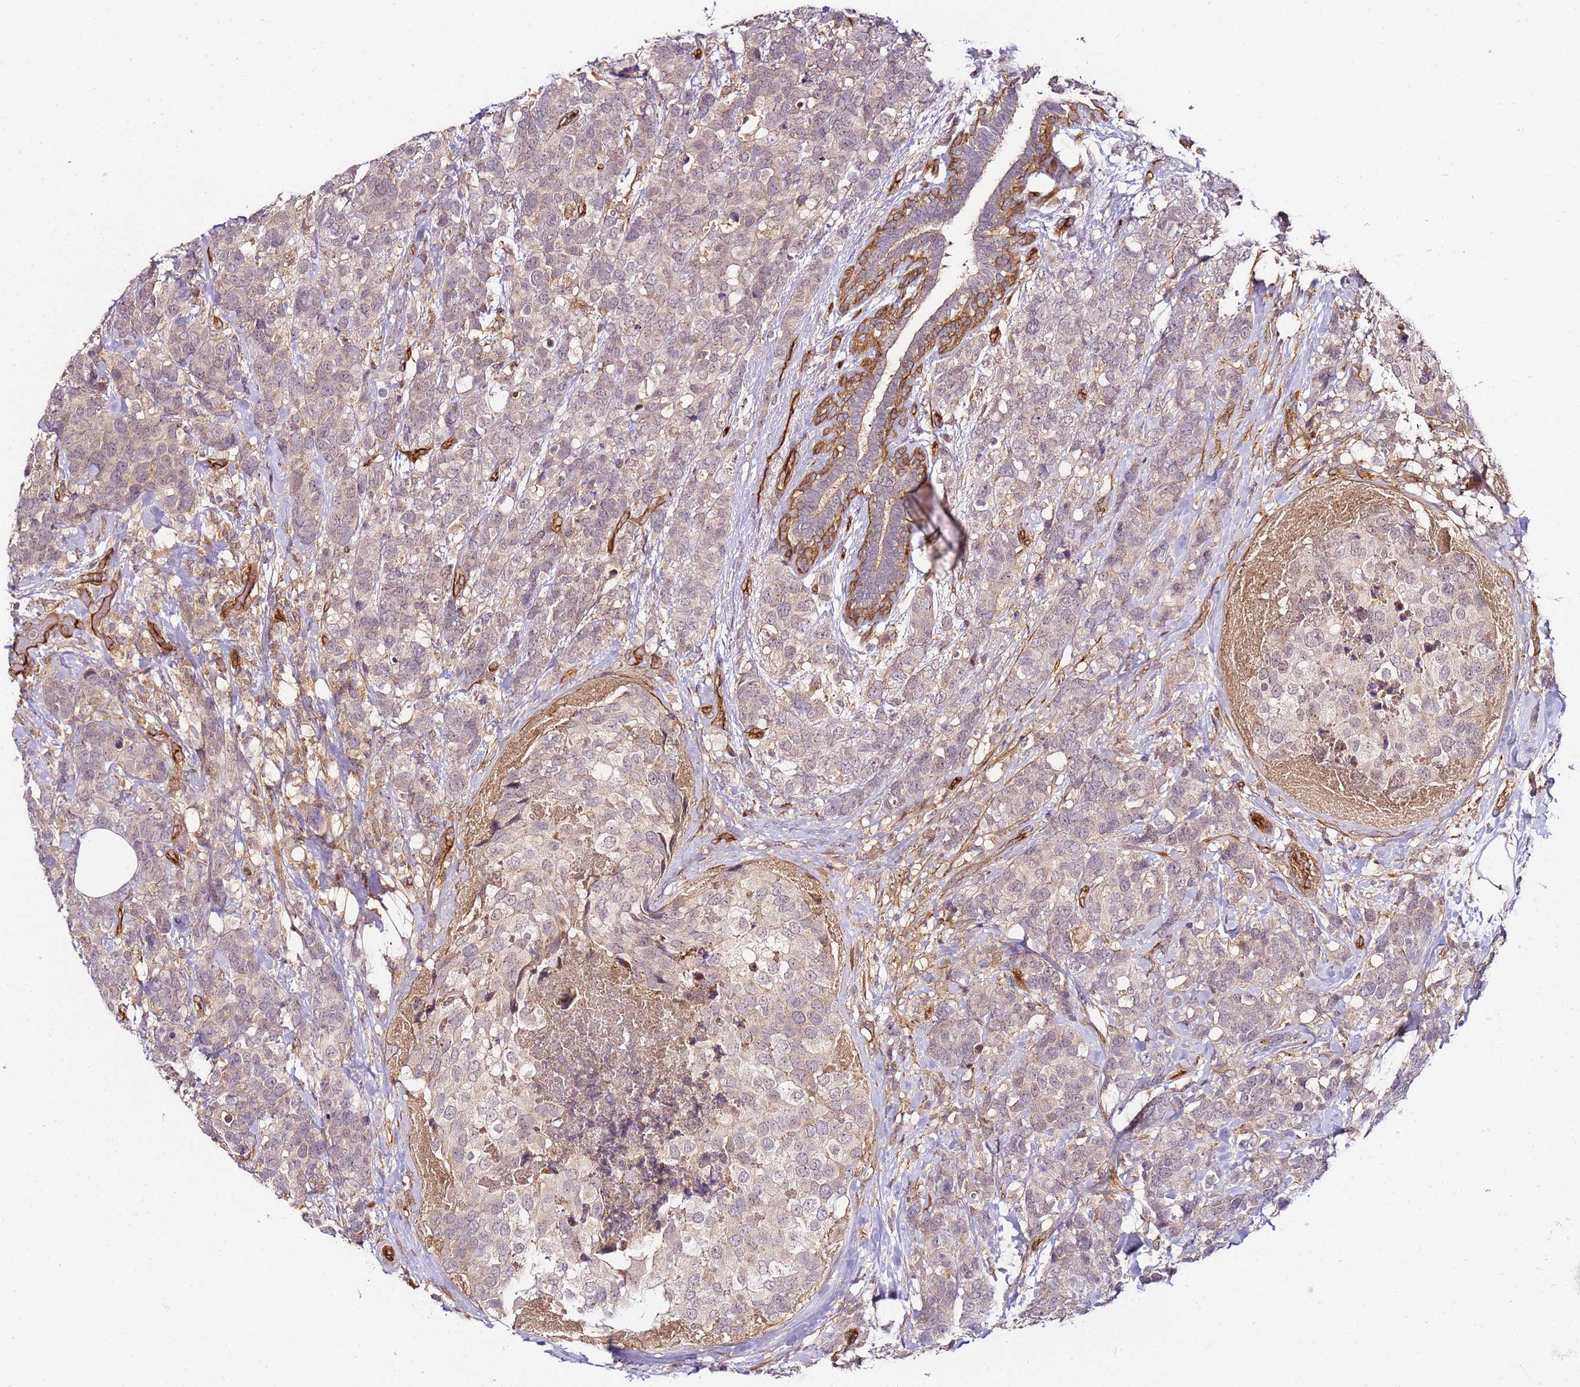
{"staining": {"intensity": "negative", "quantity": "none", "location": "none"}, "tissue": "breast cancer", "cell_type": "Tumor cells", "image_type": "cancer", "snomed": [{"axis": "morphology", "description": "Lobular carcinoma"}, {"axis": "topography", "description": "Breast"}], "caption": "Immunohistochemistry image of breast lobular carcinoma stained for a protein (brown), which displays no positivity in tumor cells.", "gene": "CCNYL1", "patient": {"sex": "female", "age": 59}}